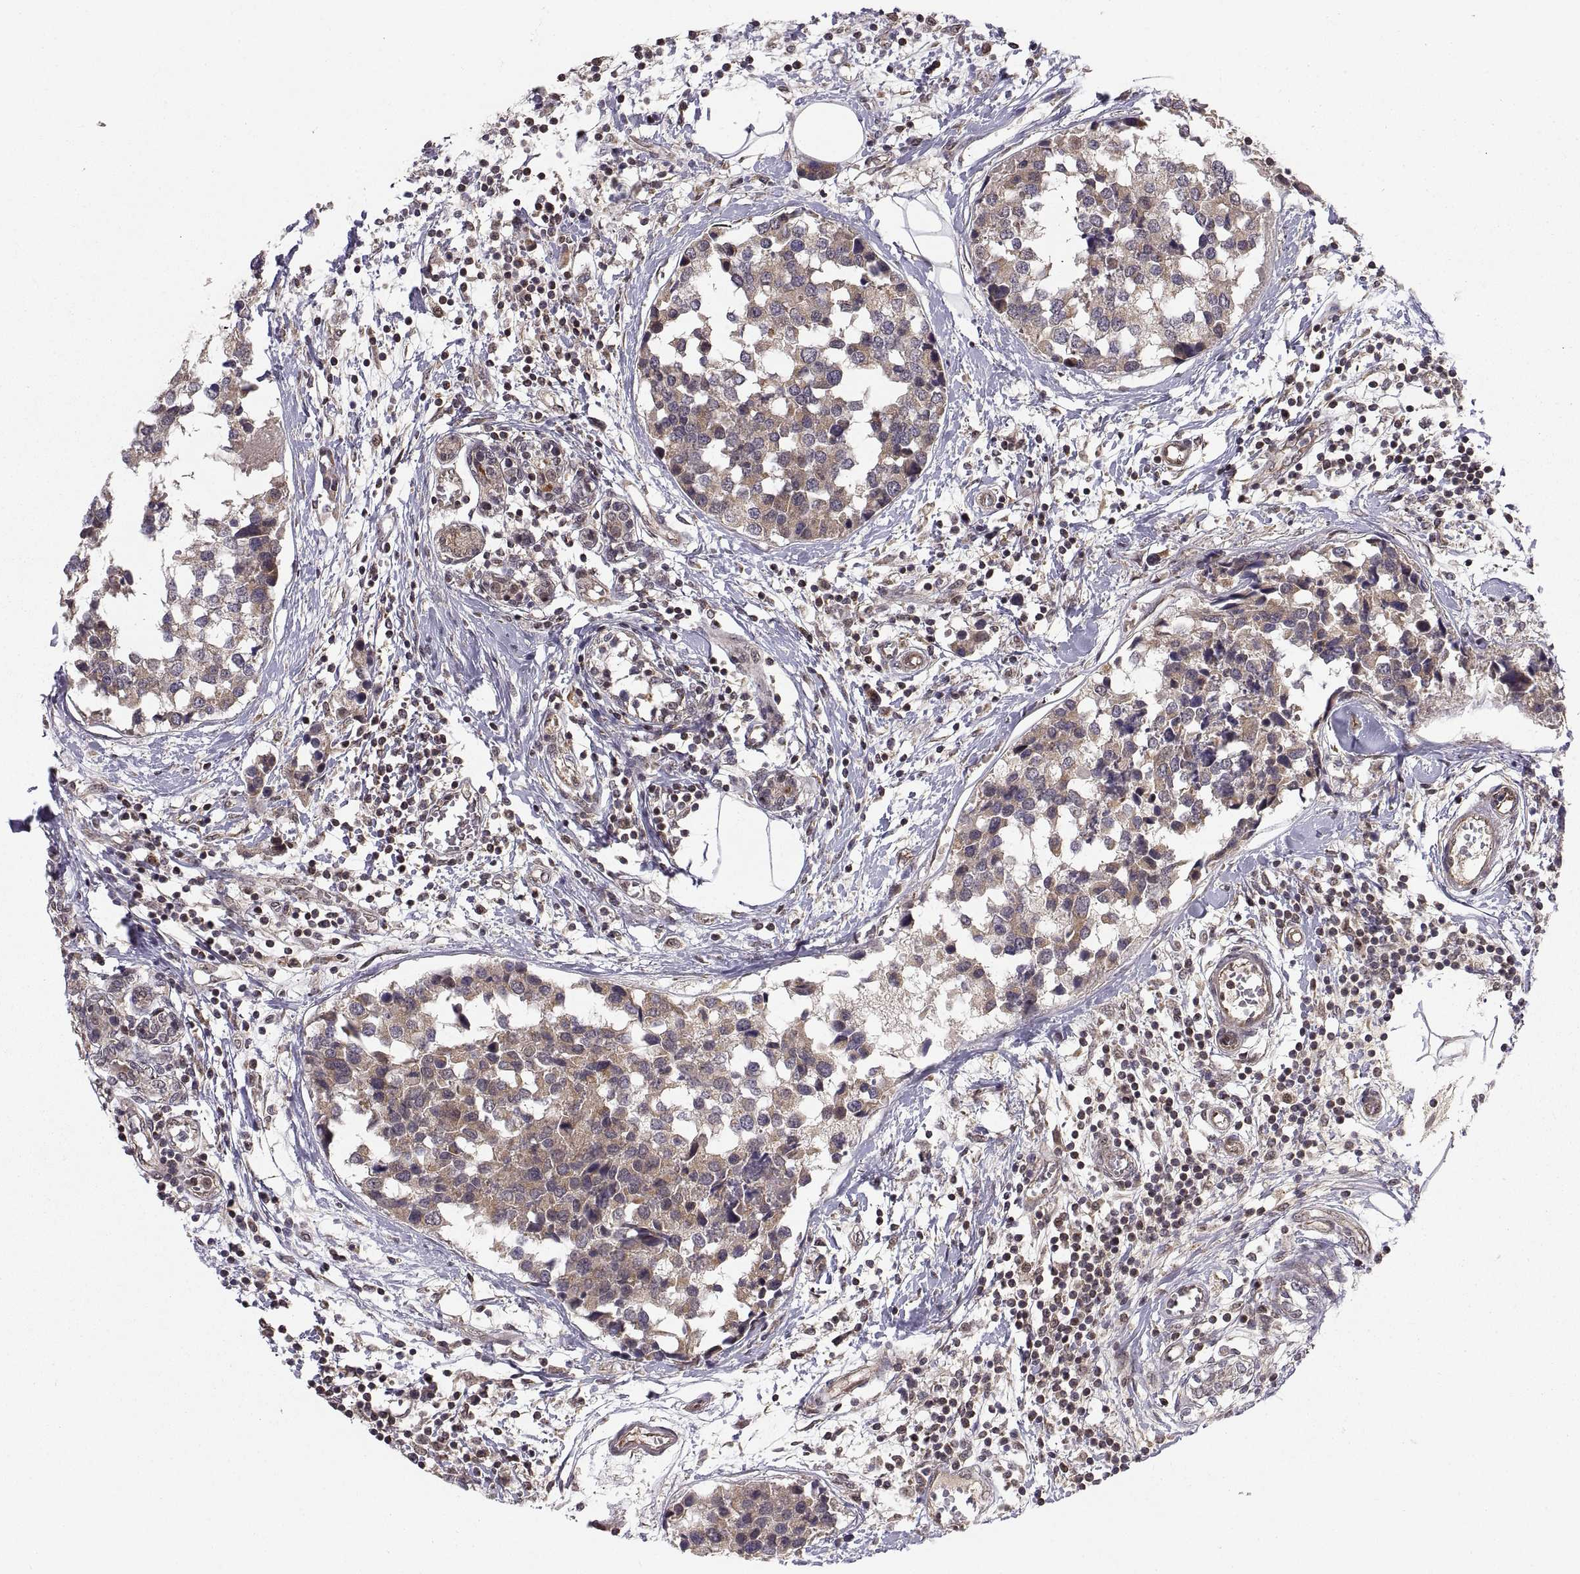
{"staining": {"intensity": "moderate", "quantity": "25%-75%", "location": "cytoplasmic/membranous"}, "tissue": "breast cancer", "cell_type": "Tumor cells", "image_type": "cancer", "snomed": [{"axis": "morphology", "description": "Lobular carcinoma"}, {"axis": "topography", "description": "Breast"}], "caption": "DAB (3,3'-diaminobenzidine) immunohistochemical staining of breast cancer shows moderate cytoplasmic/membranous protein positivity in approximately 25%-75% of tumor cells. (Brightfield microscopy of DAB IHC at high magnification).", "gene": "ABL2", "patient": {"sex": "female", "age": 59}}